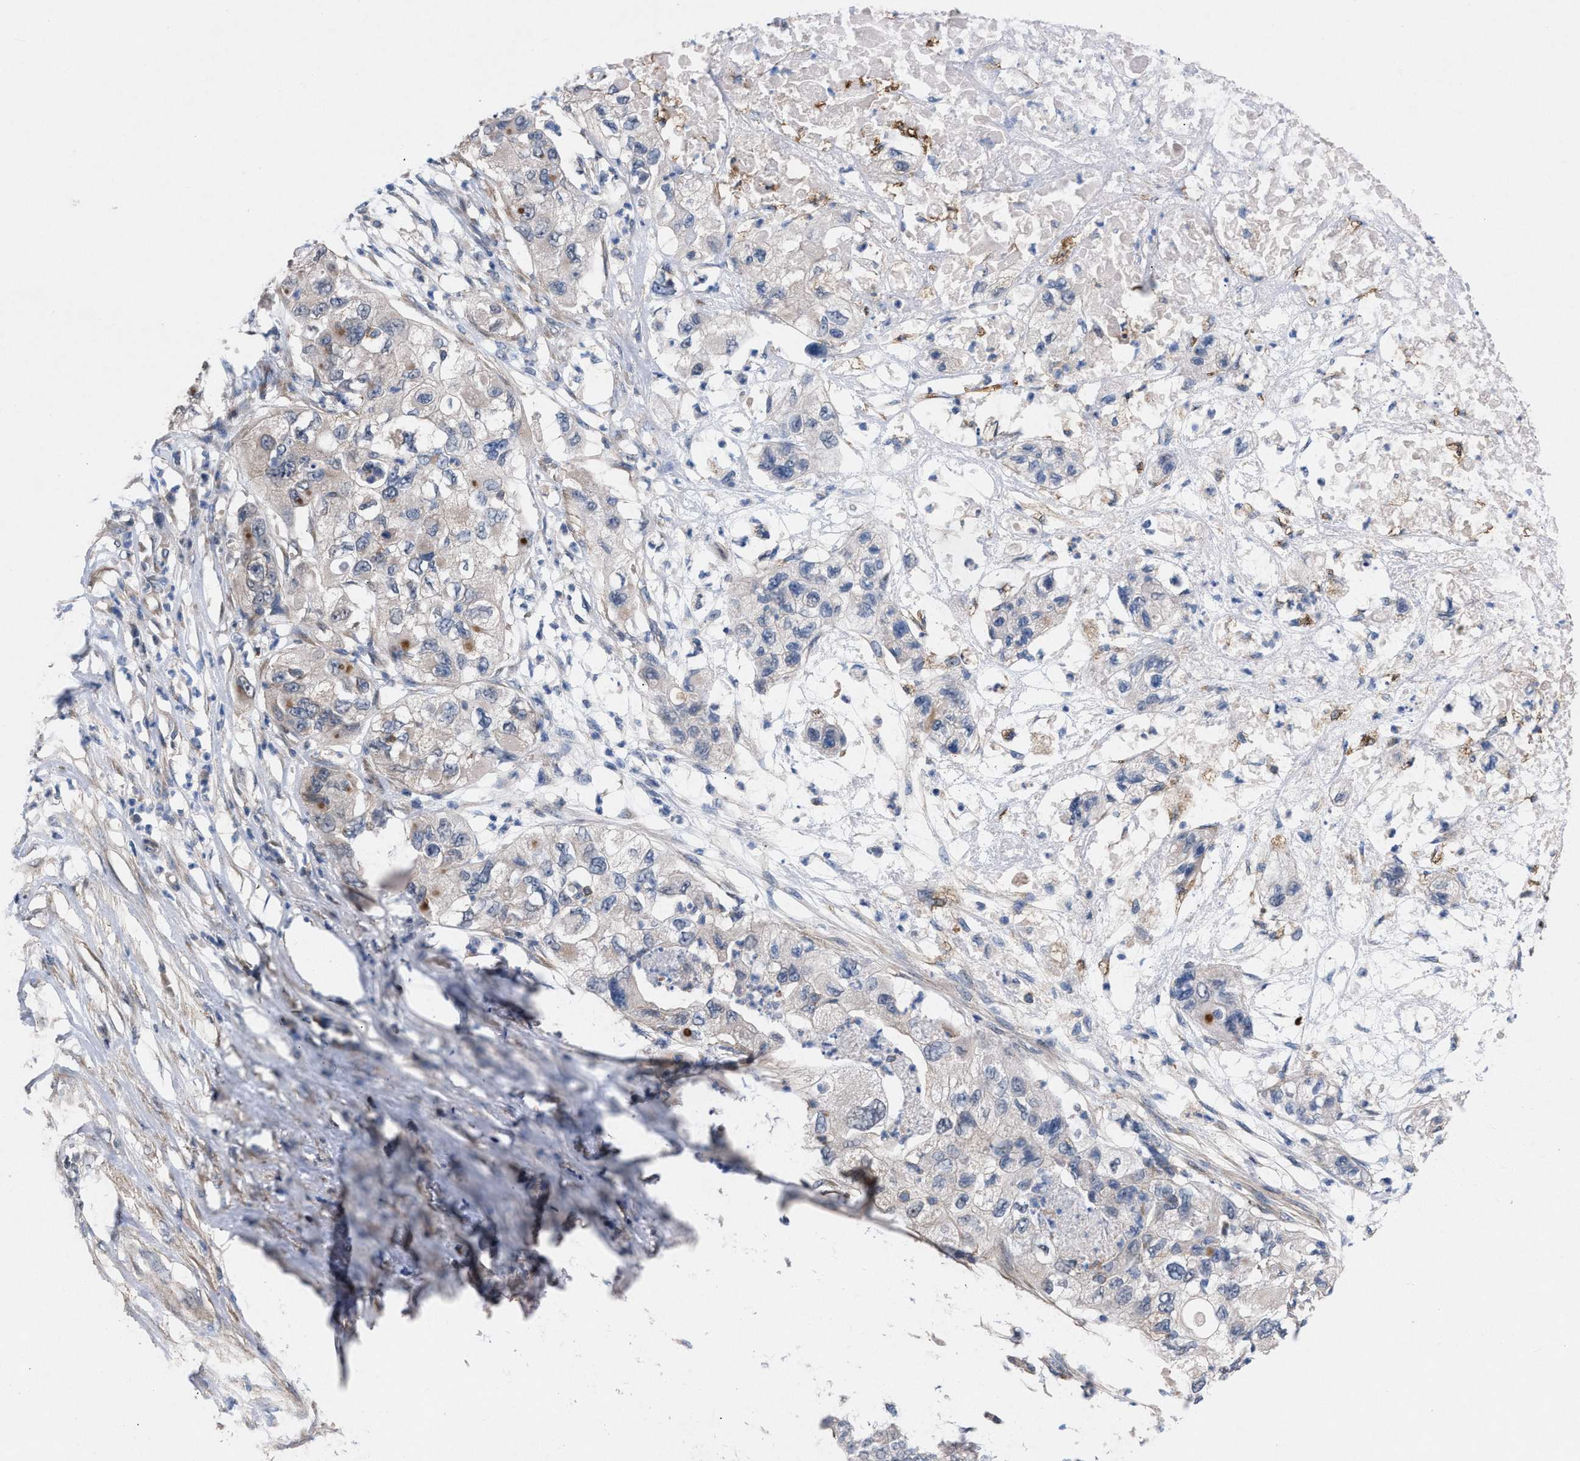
{"staining": {"intensity": "negative", "quantity": "none", "location": "none"}, "tissue": "pancreatic cancer", "cell_type": "Tumor cells", "image_type": "cancer", "snomed": [{"axis": "morphology", "description": "Adenocarcinoma, NOS"}, {"axis": "topography", "description": "Pancreas"}], "caption": "Immunohistochemical staining of human pancreatic adenocarcinoma exhibits no significant staining in tumor cells.", "gene": "TMEM131", "patient": {"sex": "female", "age": 78}}